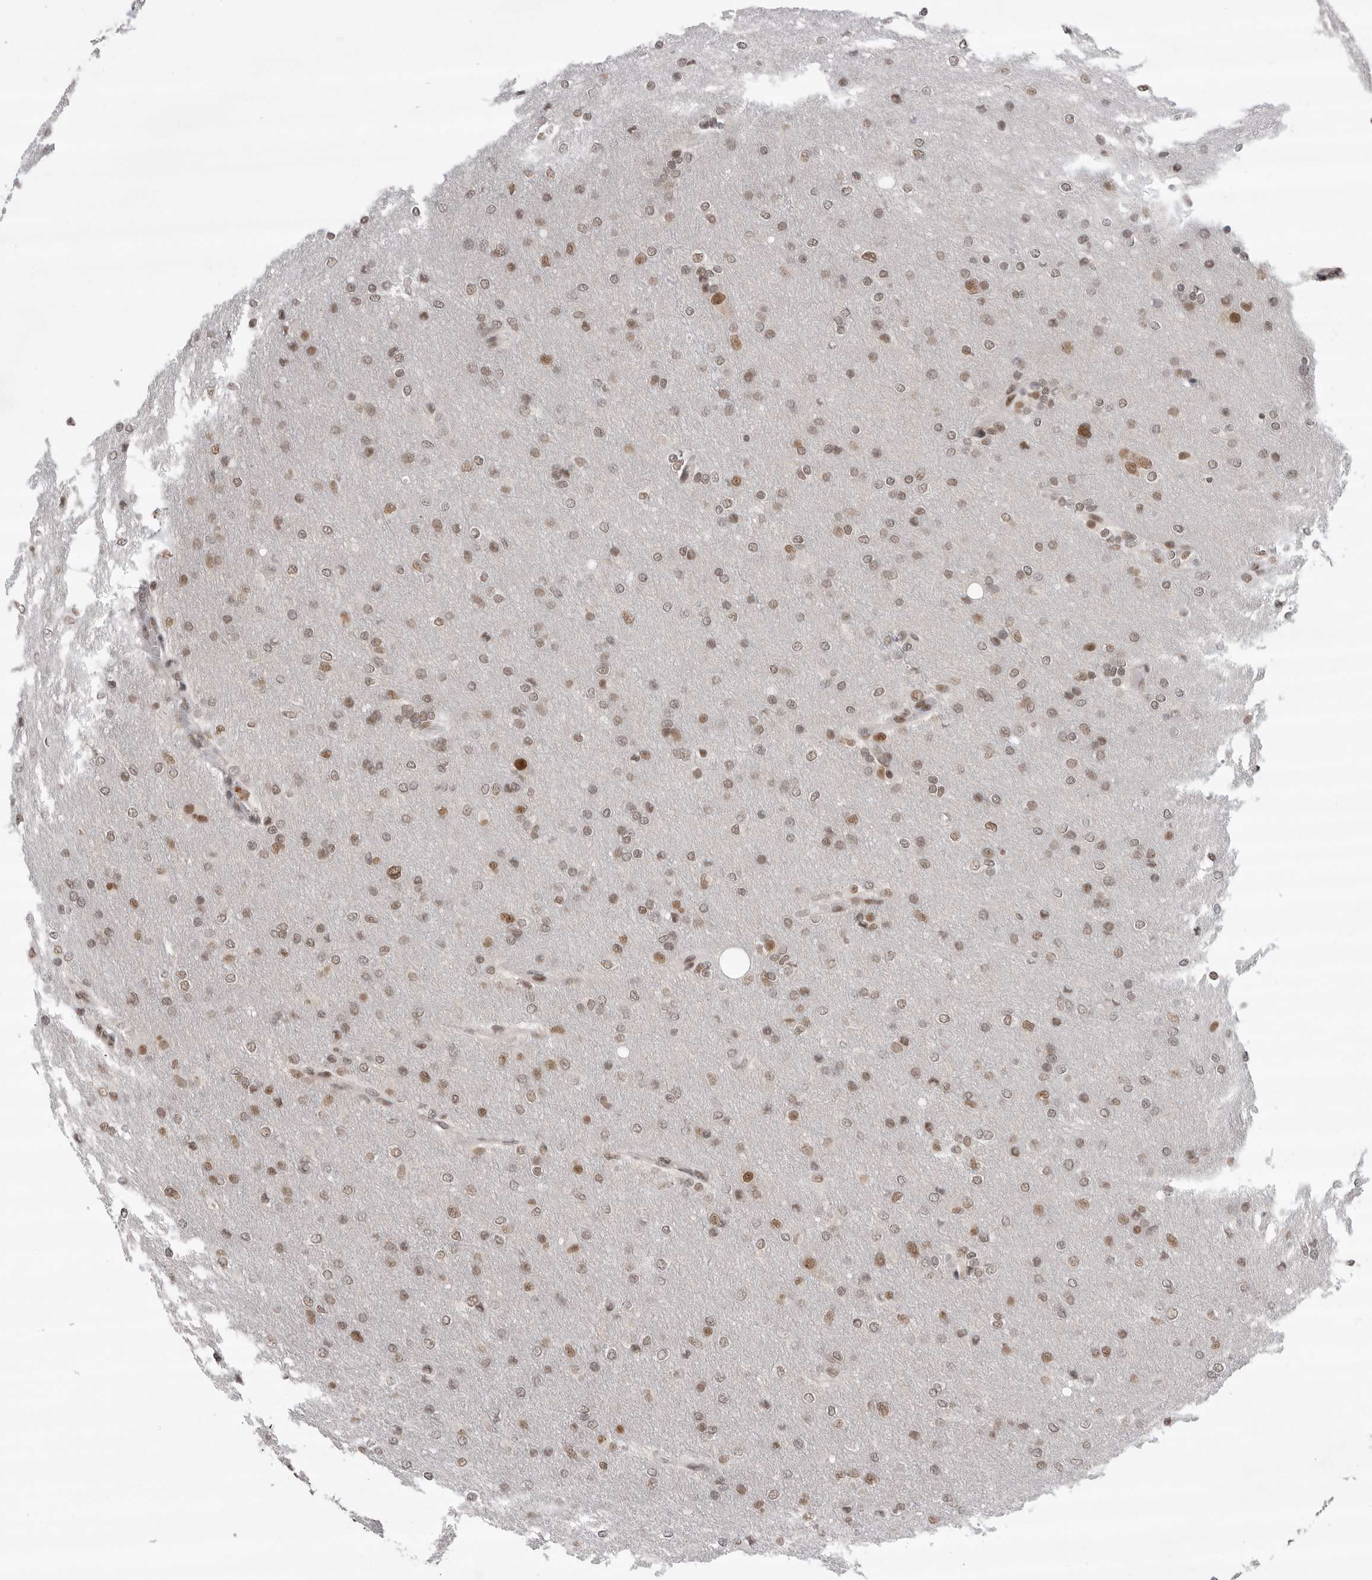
{"staining": {"intensity": "moderate", "quantity": ">75%", "location": "nuclear"}, "tissue": "glioma", "cell_type": "Tumor cells", "image_type": "cancer", "snomed": [{"axis": "morphology", "description": "Glioma, malignant, High grade"}, {"axis": "topography", "description": "Cerebral cortex"}], "caption": "Immunohistochemical staining of human high-grade glioma (malignant) reveals medium levels of moderate nuclear expression in approximately >75% of tumor cells.", "gene": "ZNF830", "patient": {"sex": "female", "age": 36}}